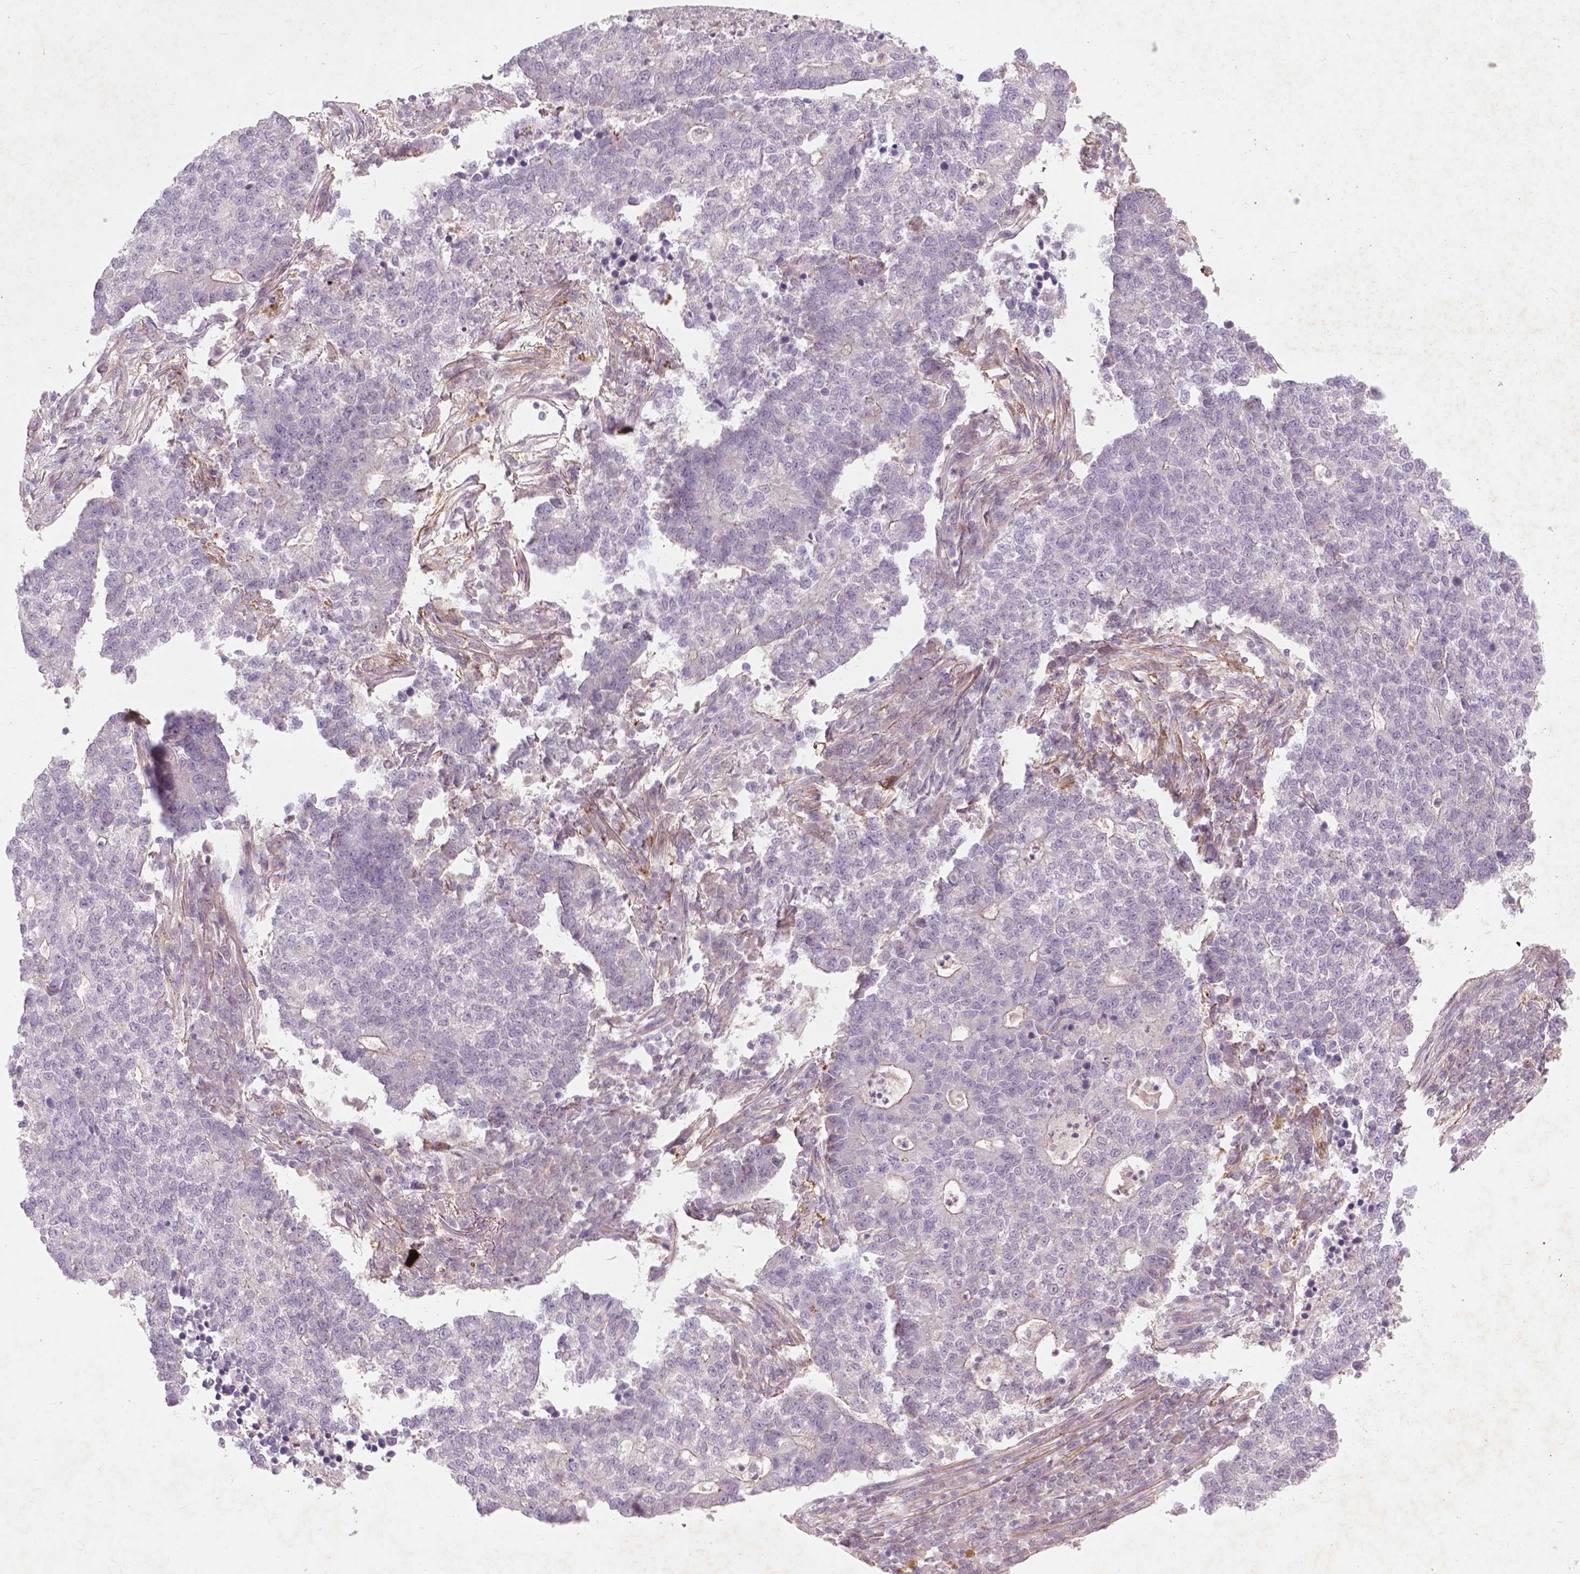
{"staining": {"intensity": "negative", "quantity": "none", "location": "none"}, "tissue": "lung cancer", "cell_type": "Tumor cells", "image_type": "cancer", "snomed": [{"axis": "morphology", "description": "Adenocarcinoma, NOS"}, {"axis": "topography", "description": "Lung"}], "caption": "This photomicrograph is of lung adenocarcinoma stained with immunohistochemistry to label a protein in brown with the nuclei are counter-stained blue. There is no positivity in tumor cells.", "gene": "RFPL4B", "patient": {"sex": "male", "age": 57}}